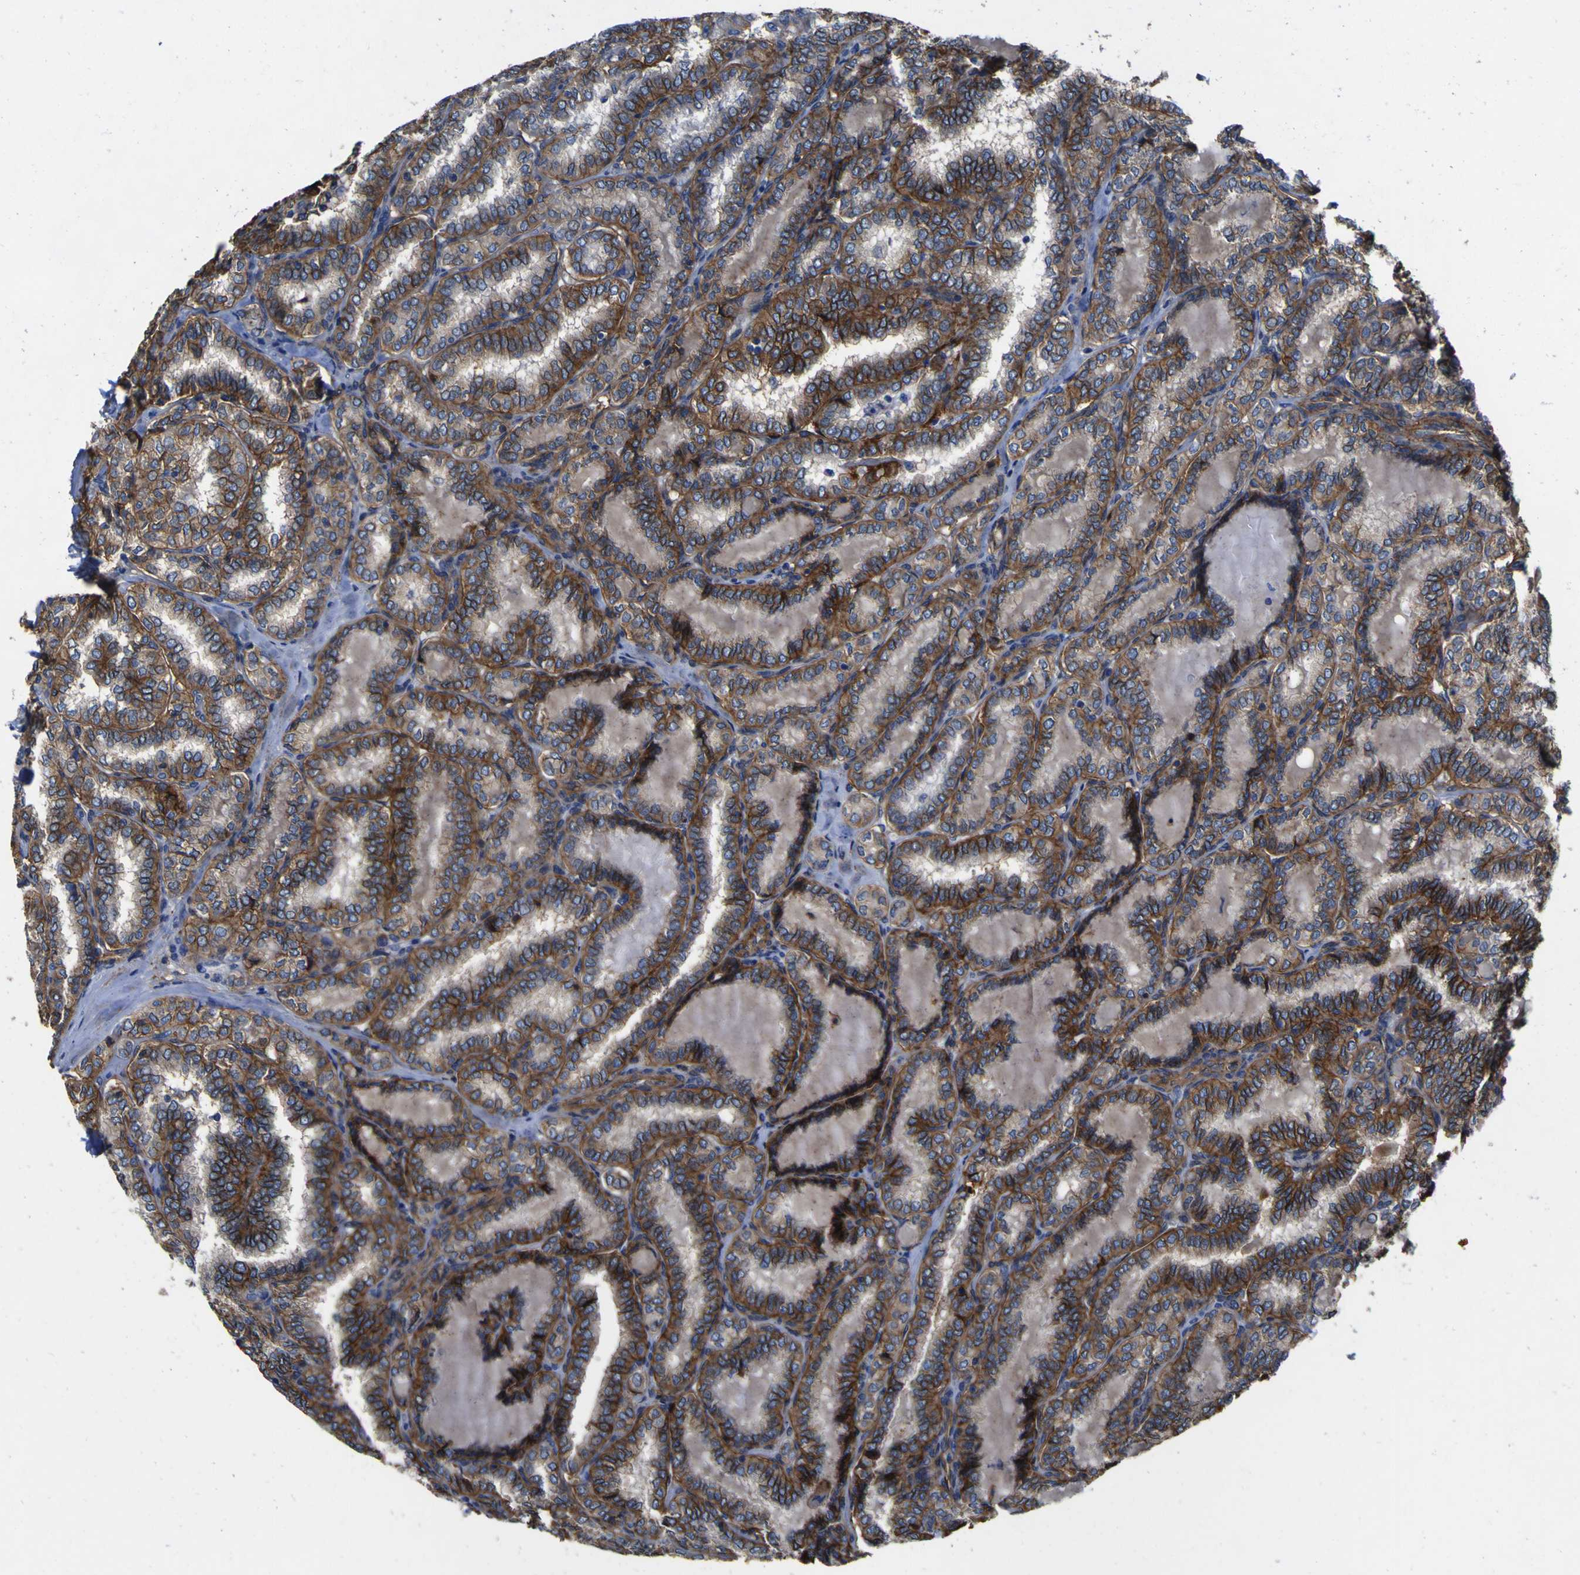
{"staining": {"intensity": "moderate", "quantity": ">75%", "location": "cytoplasmic/membranous"}, "tissue": "thyroid cancer", "cell_type": "Tumor cells", "image_type": "cancer", "snomed": [{"axis": "morphology", "description": "Normal tissue, NOS"}, {"axis": "morphology", "description": "Papillary adenocarcinoma, NOS"}, {"axis": "topography", "description": "Thyroid gland"}], "caption": "A micrograph showing moderate cytoplasmic/membranous expression in about >75% of tumor cells in papillary adenocarcinoma (thyroid), as visualized by brown immunohistochemical staining.", "gene": "CD151", "patient": {"sex": "female", "age": 30}}